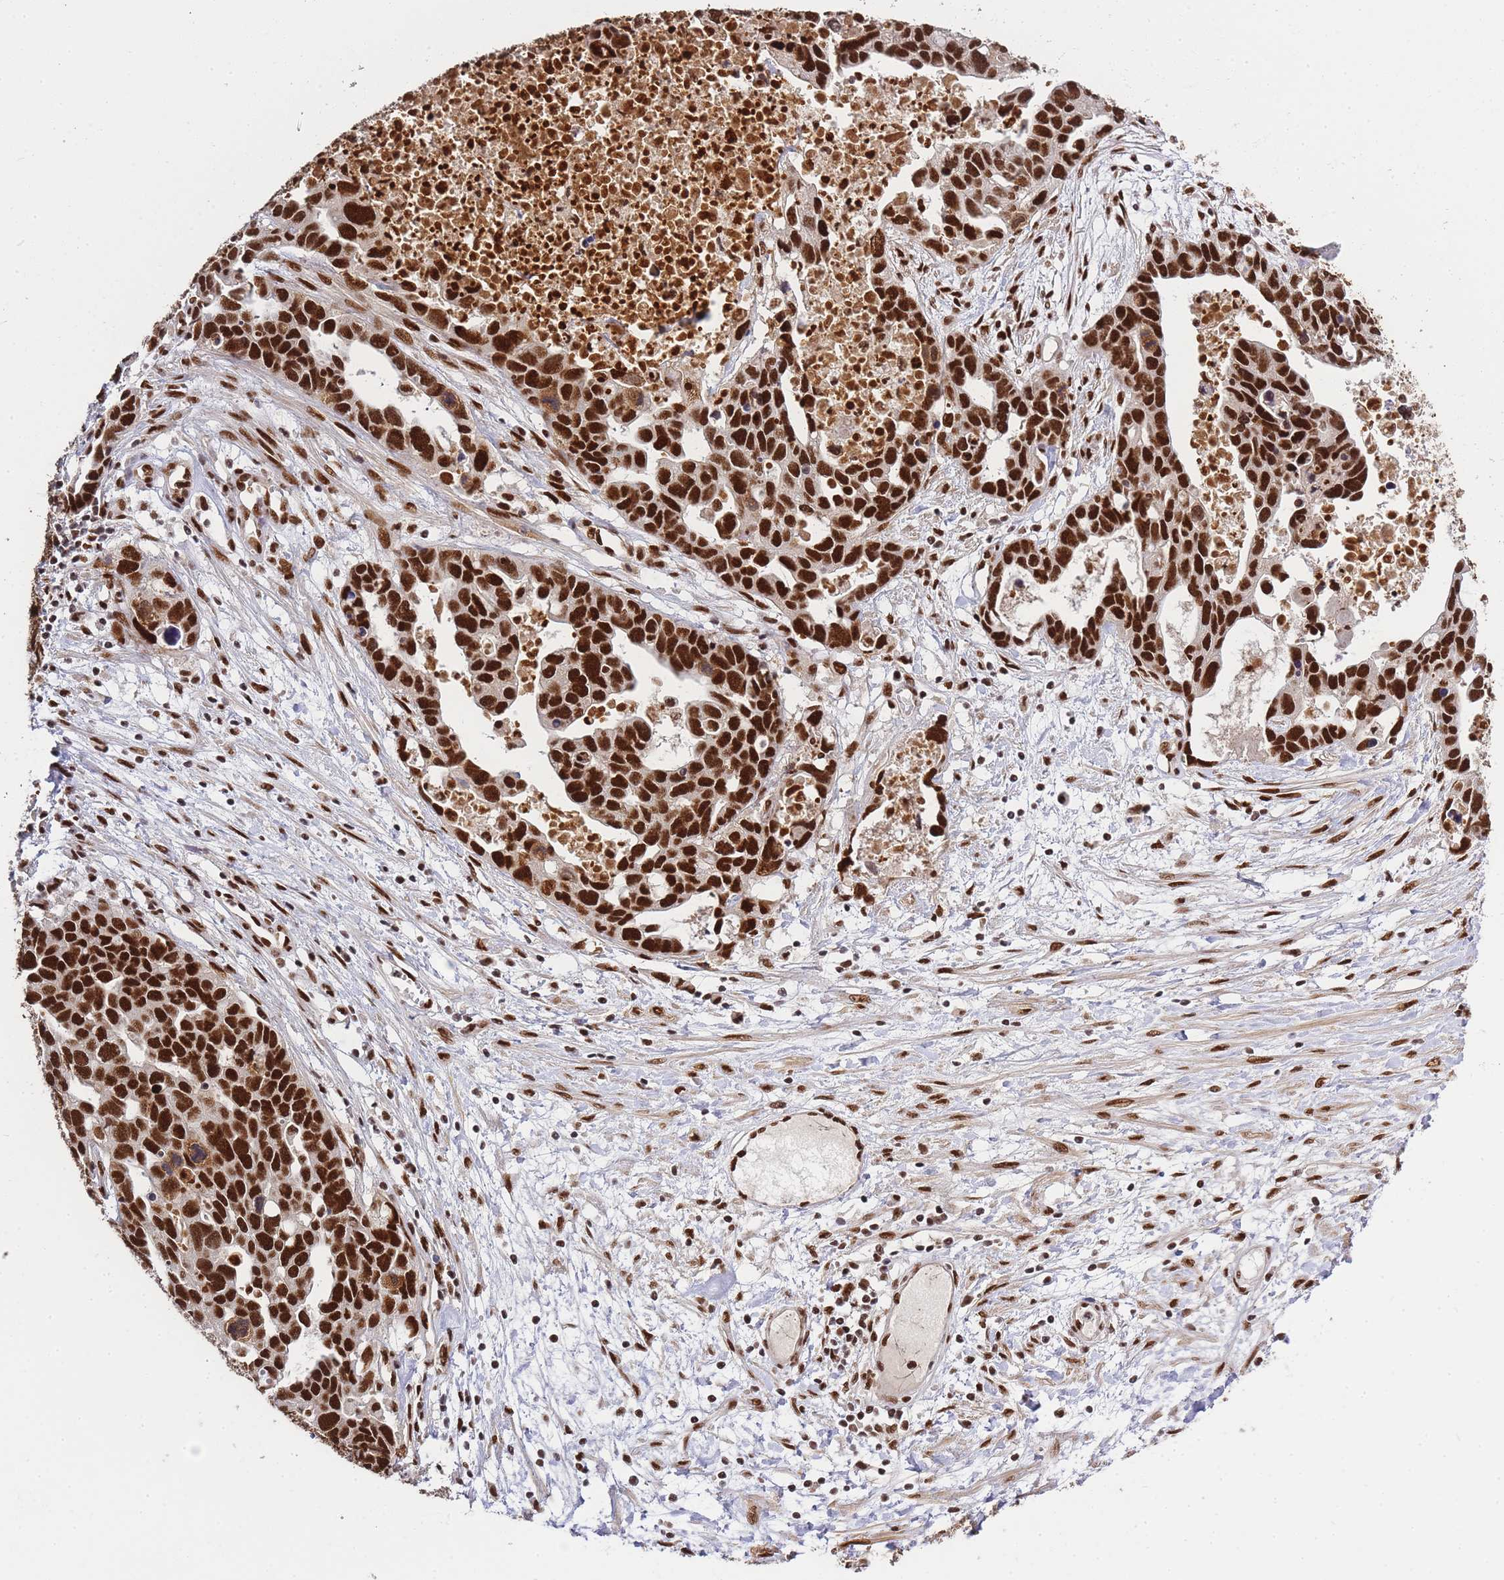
{"staining": {"intensity": "strong", "quantity": ">75%", "location": "nuclear"}, "tissue": "ovarian cancer", "cell_type": "Tumor cells", "image_type": "cancer", "snomed": [{"axis": "morphology", "description": "Cystadenocarcinoma, serous, NOS"}, {"axis": "topography", "description": "Ovary"}], "caption": "This histopathology image displays serous cystadenocarcinoma (ovarian) stained with IHC to label a protein in brown. The nuclear of tumor cells show strong positivity for the protein. Nuclei are counter-stained blue.", "gene": "PRKDC", "patient": {"sex": "female", "age": 54}}